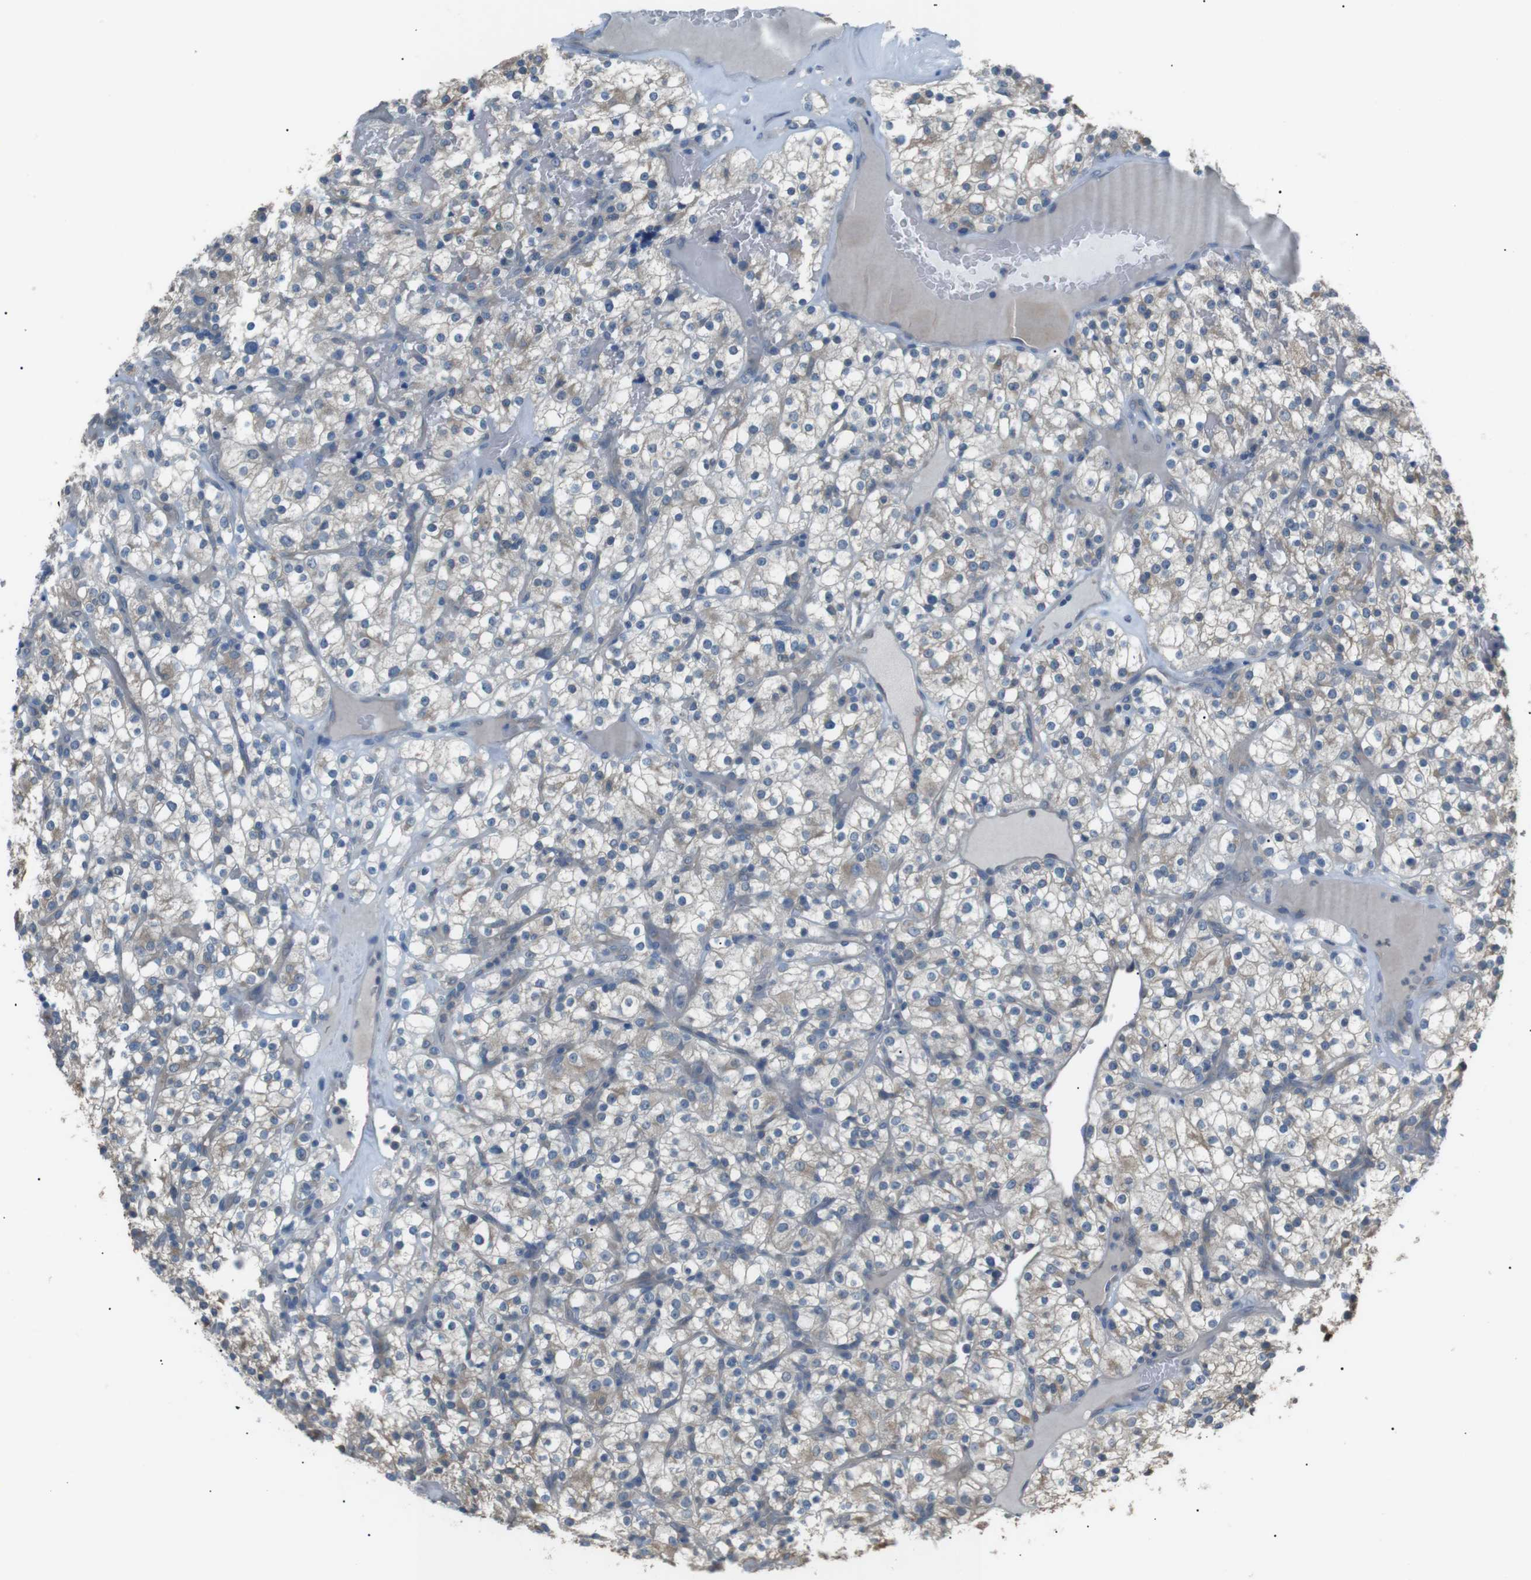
{"staining": {"intensity": "weak", "quantity": "<25%", "location": "cytoplasmic/membranous"}, "tissue": "renal cancer", "cell_type": "Tumor cells", "image_type": "cancer", "snomed": [{"axis": "morphology", "description": "Normal tissue, NOS"}, {"axis": "morphology", "description": "Adenocarcinoma, NOS"}, {"axis": "topography", "description": "Kidney"}], "caption": "Immunohistochemical staining of renal cancer (adenocarcinoma) exhibits no significant staining in tumor cells.", "gene": "CDH26", "patient": {"sex": "female", "age": 72}}